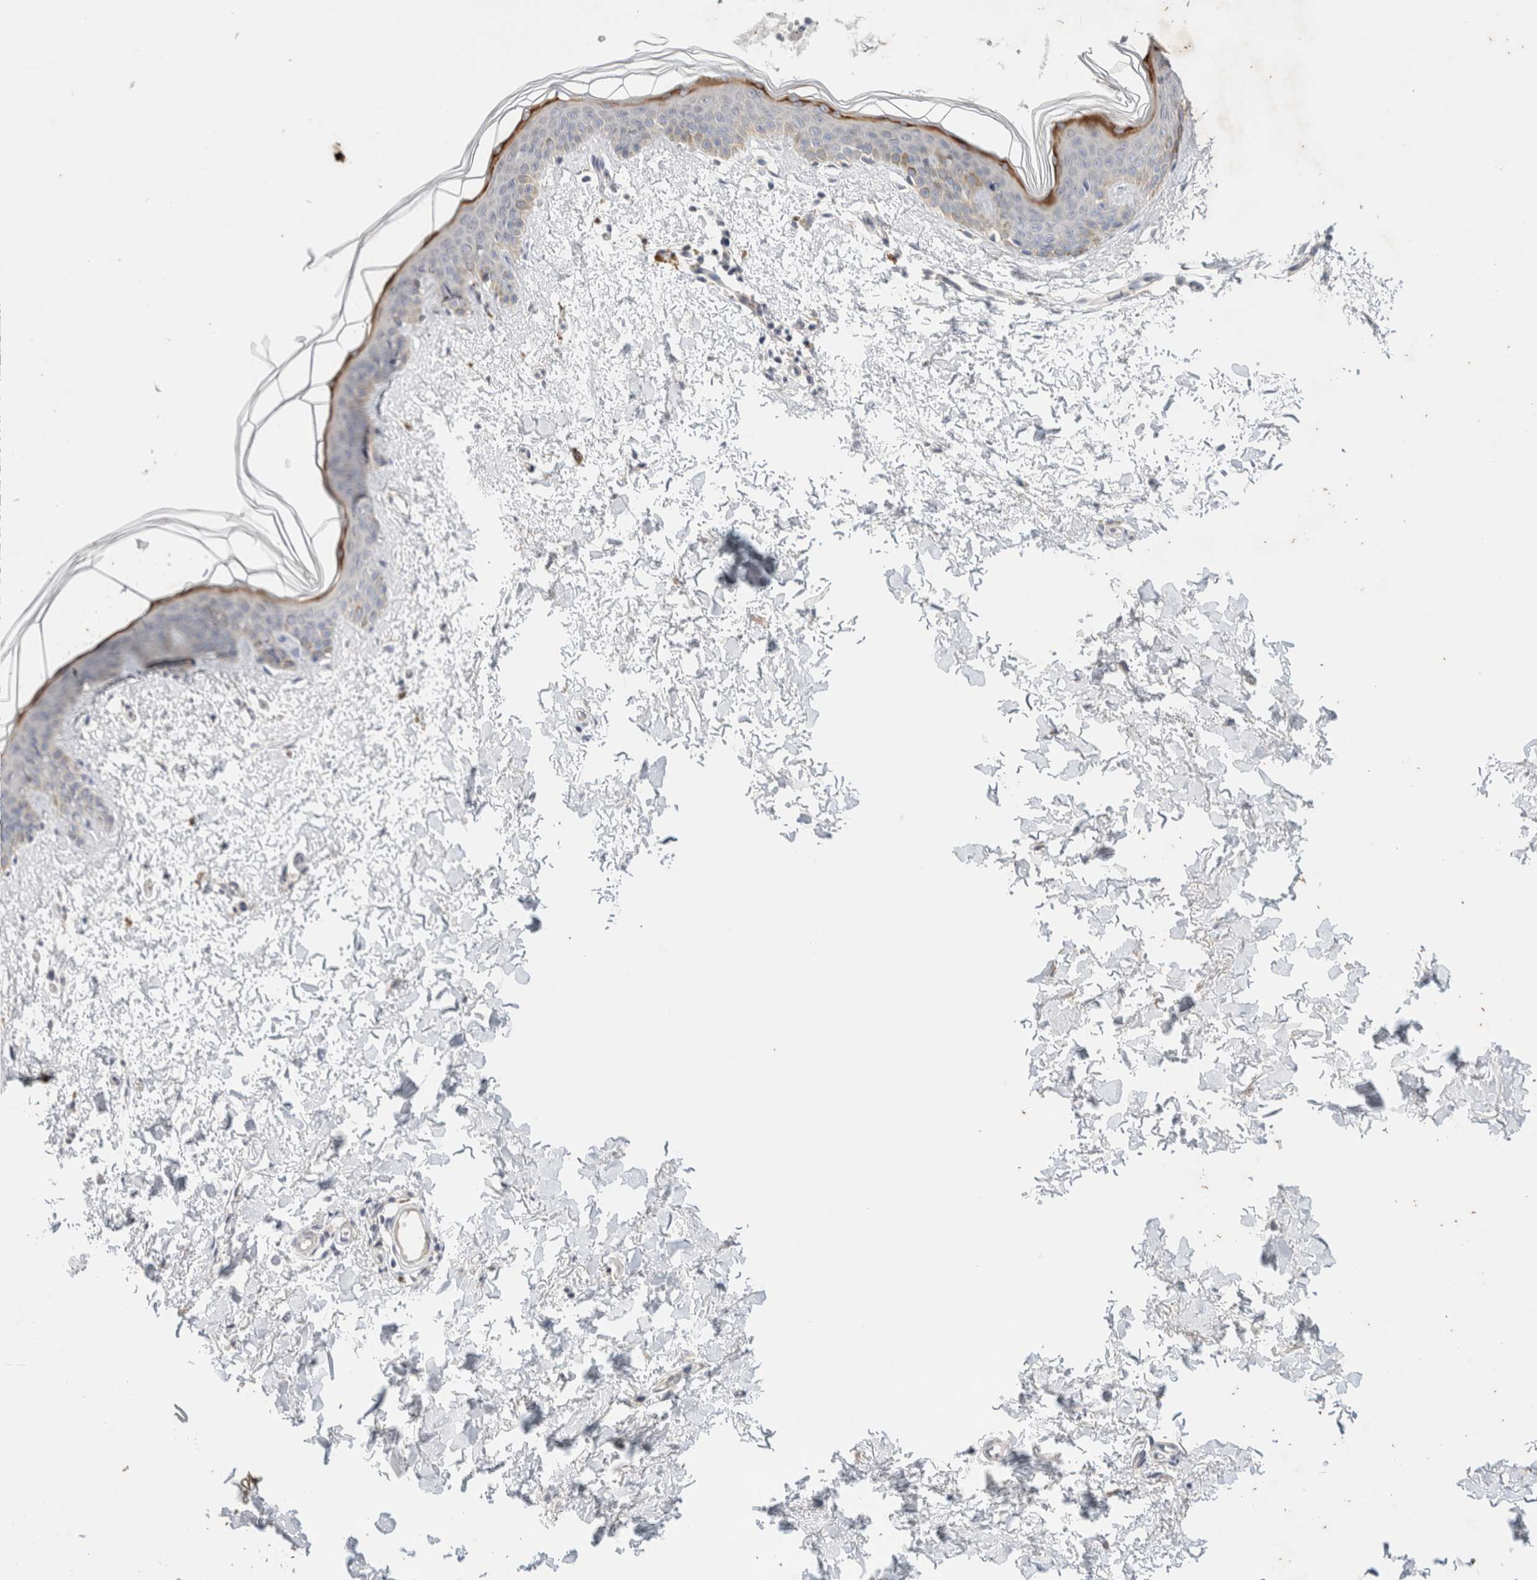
{"staining": {"intensity": "negative", "quantity": "none", "location": "none"}, "tissue": "skin", "cell_type": "Fibroblasts", "image_type": "normal", "snomed": [{"axis": "morphology", "description": "Normal tissue, NOS"}, {"axis": "topography", "description": "Skin"}], "caption": "Immunohistochemistry (IHC) micrograph of benign skin: human skin stained with DAB demonstrates no significant protein positivity in fibroblasts.", "gene": "SPRTN", "patient": {"sex": "female", "age": 46}}